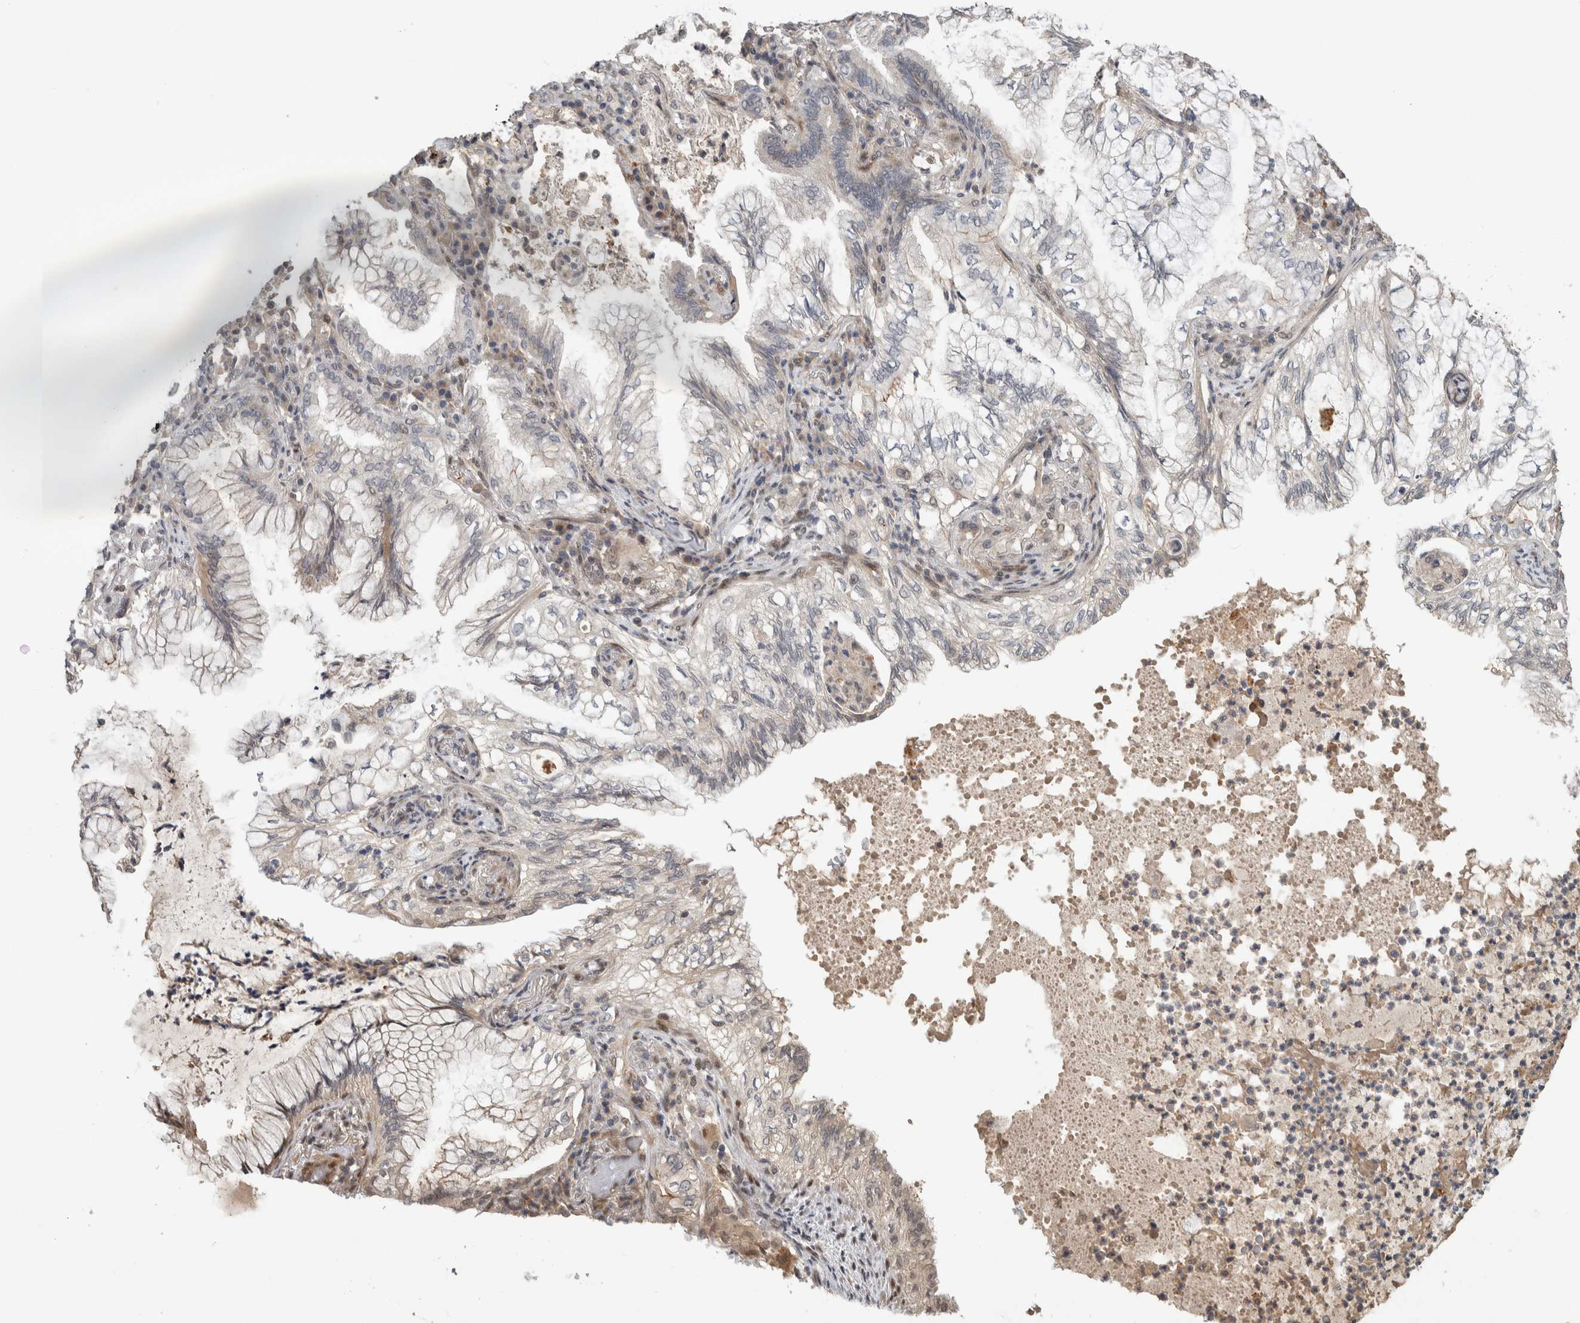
{"staining": {"intensity": "negative", "quantity": "none", "location": "none"}, "tissue": "lung cancer", "cell_type": "Tumor cells", "image_type": "cancer", "snomed": [{"axis": "morphology", "description": "Adenocarcinoma, NOS"}, {"axis": "topography", "description": "Lung"}], "caption": "High power microscopy histopathology image of an IHC image of adenocarcinoma (lung), revealing no significant positivity in tumor cells.", "gene": "CYSRT1", "patient": {"sex": "female", "age": 70}}